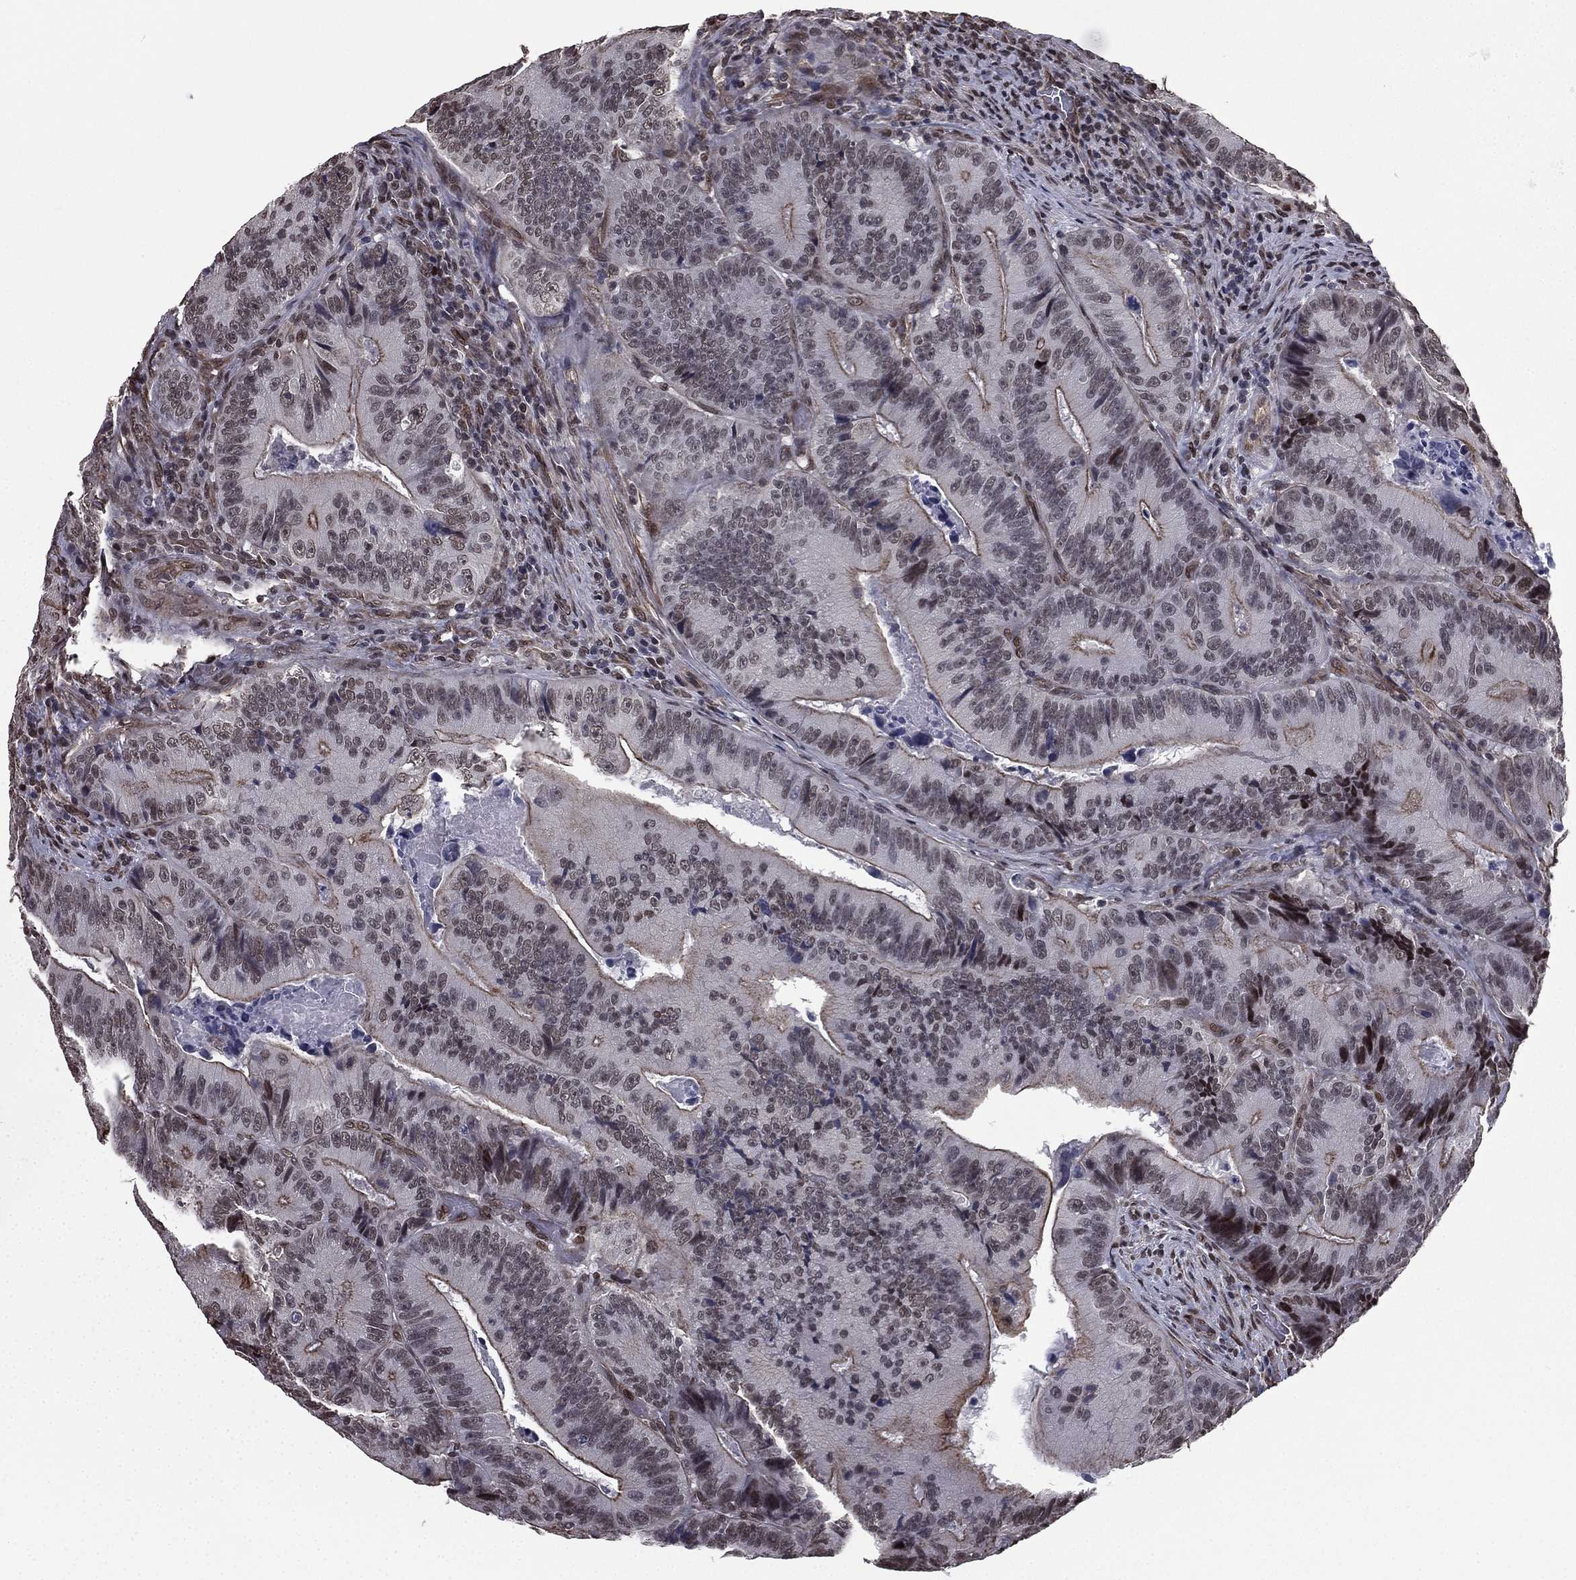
{"staining": {"intensity": "moderate", "quantity": "25%-75%", "location": "cytoplasmic/membranous"}, "tissue": "colorectal cancer", "cell_type": "Tumor cells", "image_type": "cancer", "snomed": [{"axis": "morphology", "description": "Adenocarcinoma, NOS"}, {"axis": "topography", "description": "Colon"}], "caption": "High-magnification brightfield microscopy of colorectal cancer stained with DAB (brown) and counterstained with hematoxylin (blue). tumor cells exhibit moderate cytoplasmic/membranous staining is appreciated in about25%-75% of cells.", "gene": "RARB", "patient": {"sex": "female", "age": 86}}